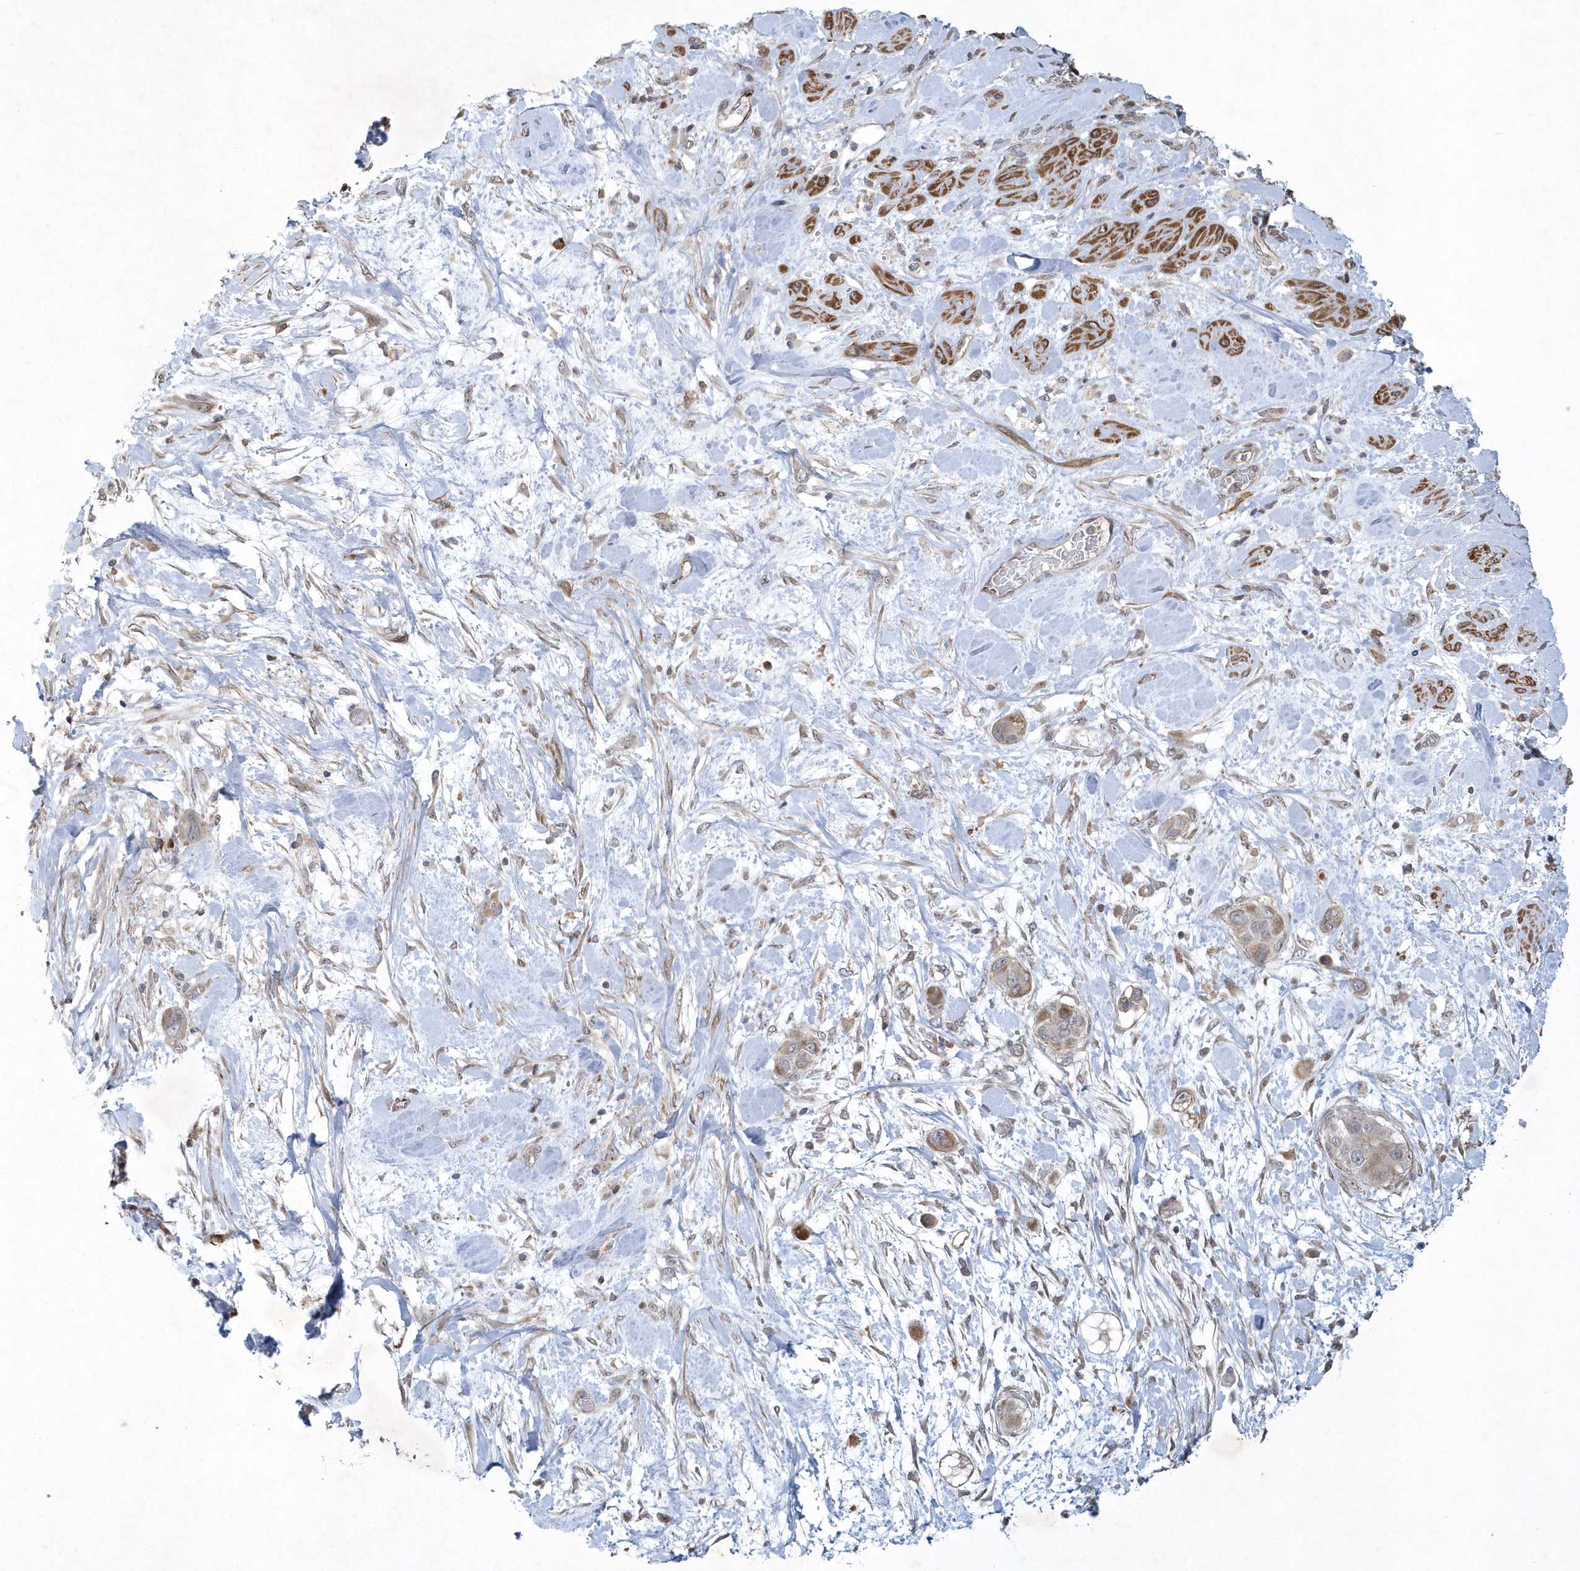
{"staining": {"intensity": "weak", "quantity": "25%-75%", "location": "cytoplasmic/membranous"}, "tissue": "pancreatic cancer", "cell_type": "Tumor cells", "image_type": "cancer", "snomed": [{"axis": "morphology", "description": "Adenocarcinoma, NOS"}, {"axis": "topography", "description": "Pancreas"}], "caption": "This is an image of IHC staining of pancreatic cancer (adenocarcinoma), which shows weak staining in the cytoplasmic/membranous of tumor cells.", "gene": "N4BP2", "patient": {"sex": "male", "age": 68}}